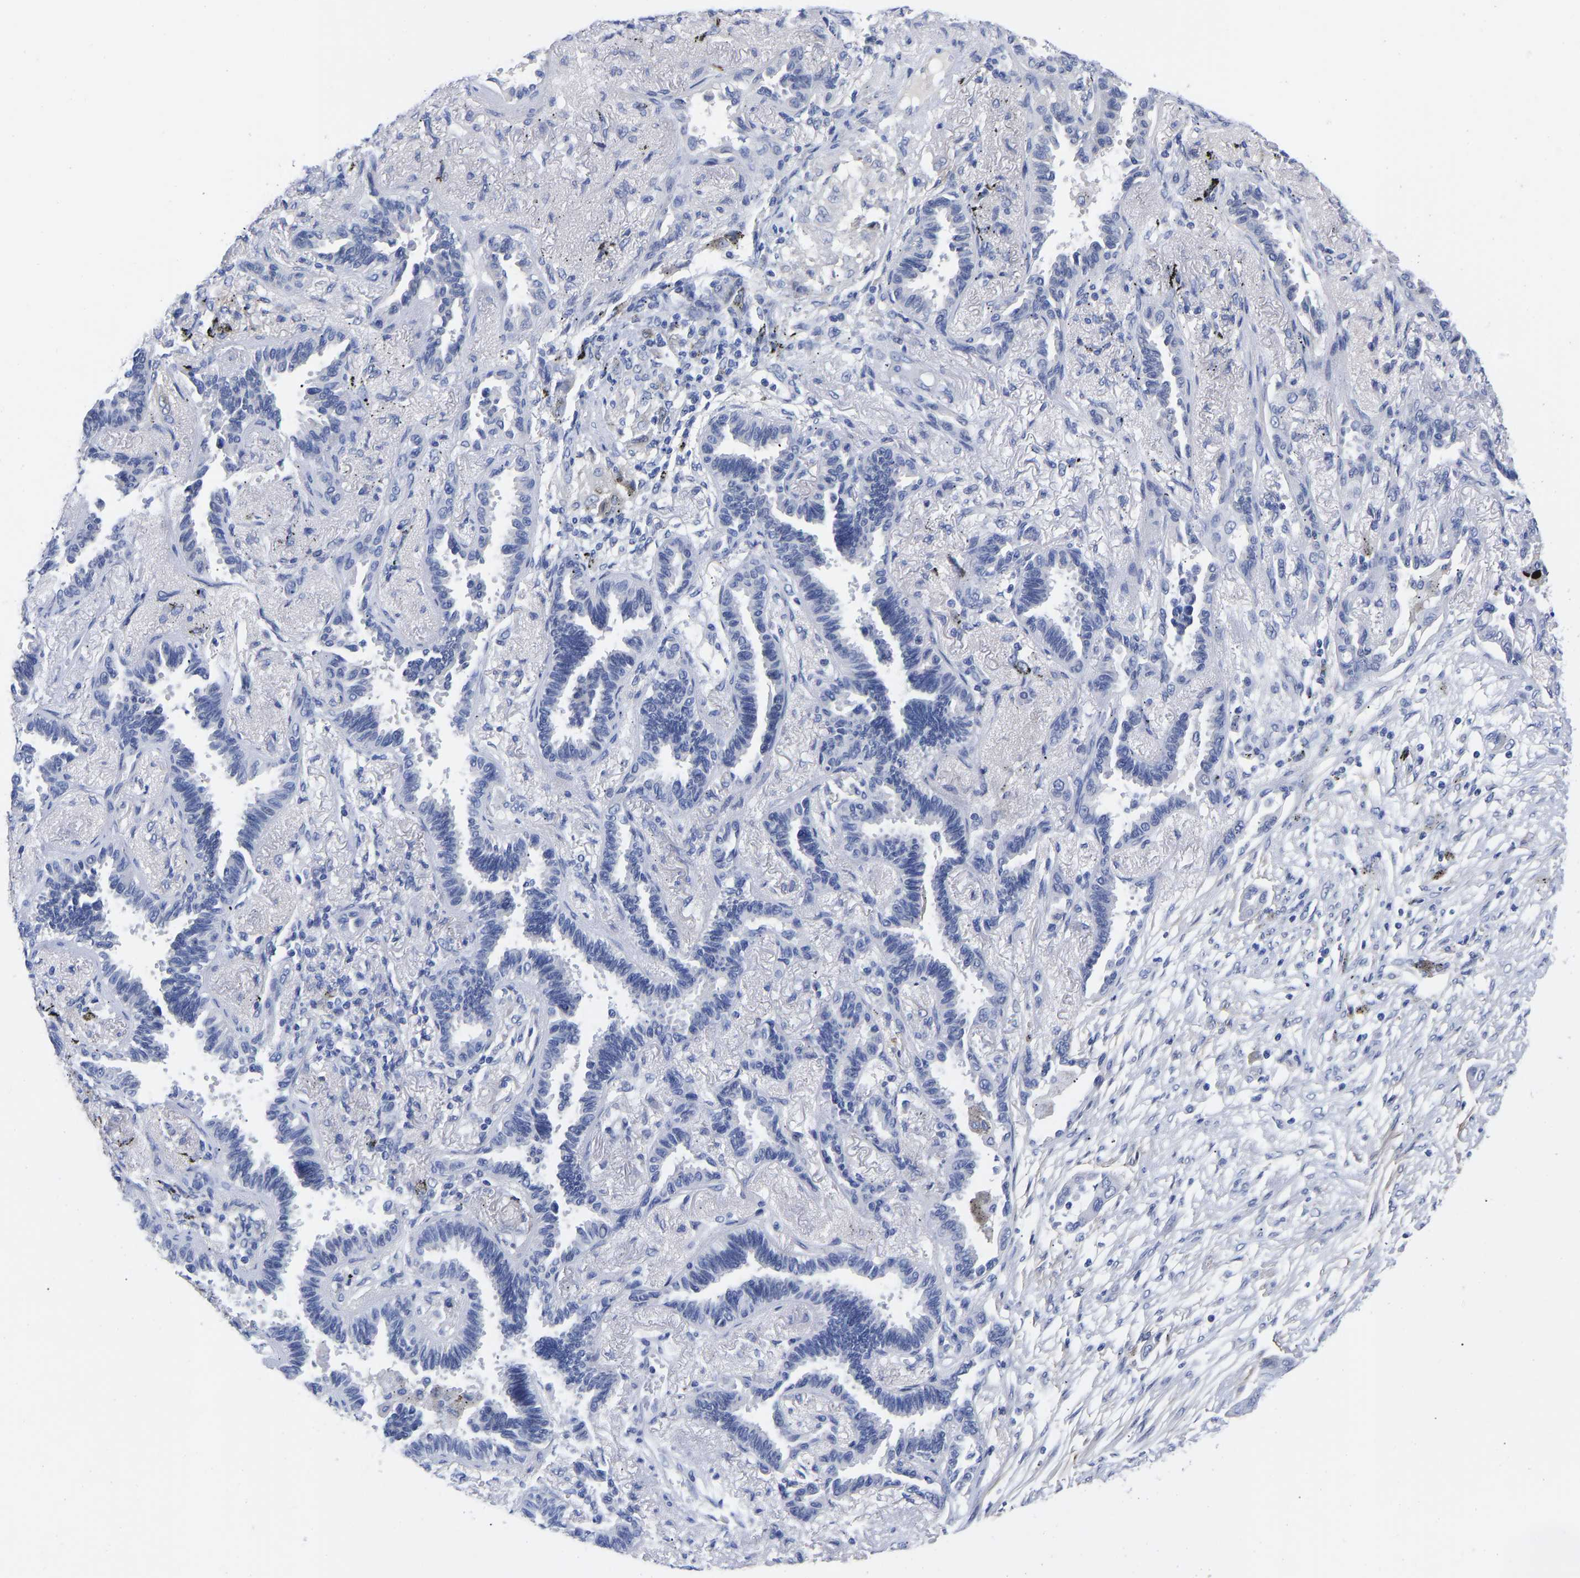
{"staining": {"intensity": "negative", "quantity": "none", "location": "none"}, "tissue": "lung cancer", "cell_type": "Tumor cells", "image_type": "cancer", "snomed": [{"axis": "morphology", "description": "Adenocarcinoma, NOS"}, {"axis": "topography", "description": "Lung"}], "caption": "Tumor cells show no significant protein expression in lung cancer.", "gene": "GPA33", "patient": {"sex": "male", "age": 59}}